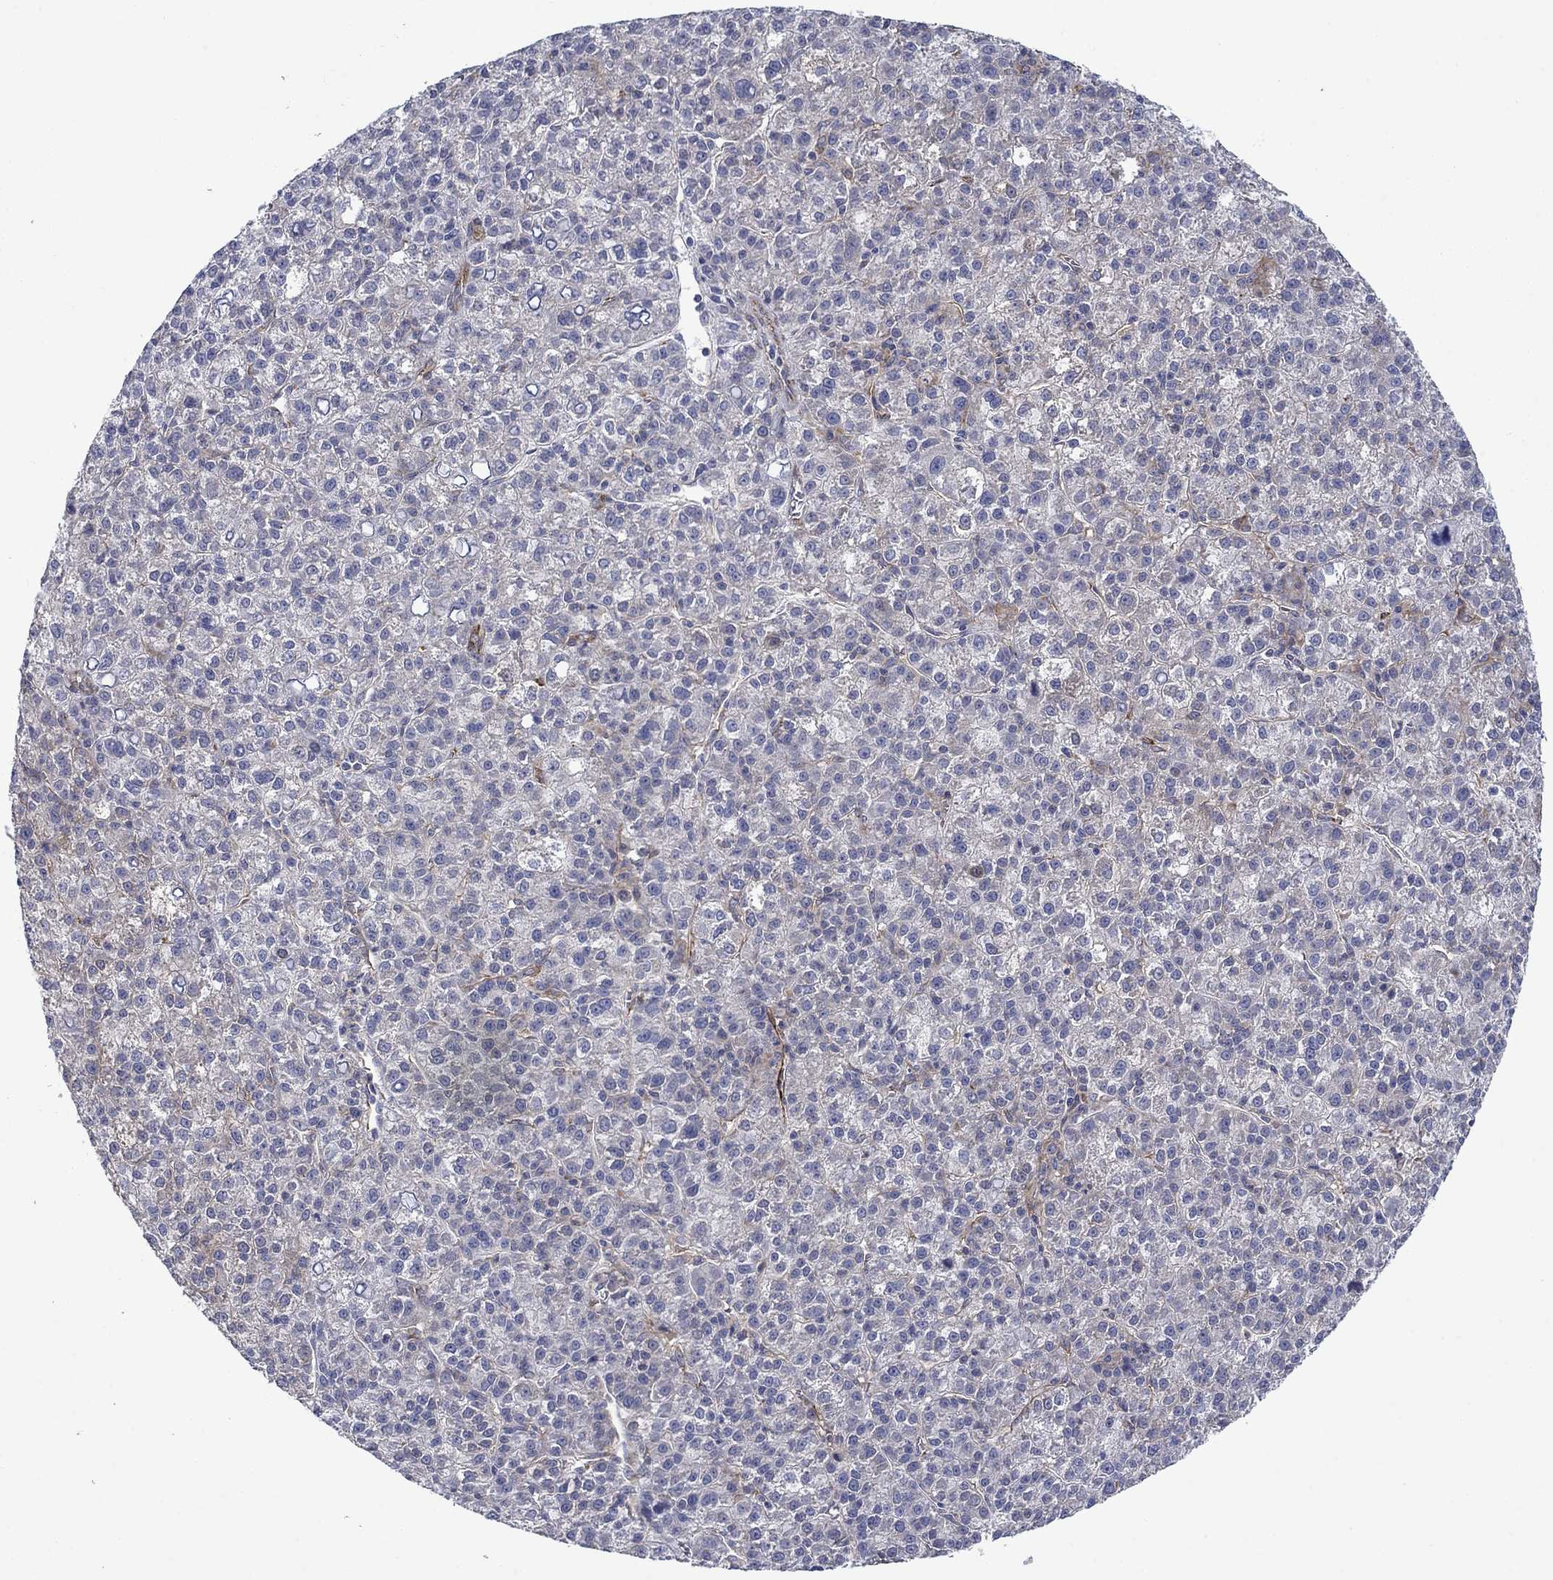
{"staining": {"intensity": "moderate", "quantity": "<25%", "location": "cytoplasmic/membranous"}, "tissue": "liver cancer", "cell_type": "Tumor cells", "image_type": "cancer", "snomed": [{"axis": "morphology", "description": "Carcinoma, Hepatocellular, NOS"}, {"axis": "topography", "description": "Liver"}], "caption": "Immunohistochemical staining of human hepatocellular carcinoma (liver) reveals low levels of moderate cytoplasmic/membranous staining in approximately <25% of tumor cells.", "gene": "FXR1", "patient": {"sex": "female", "age": 60}}